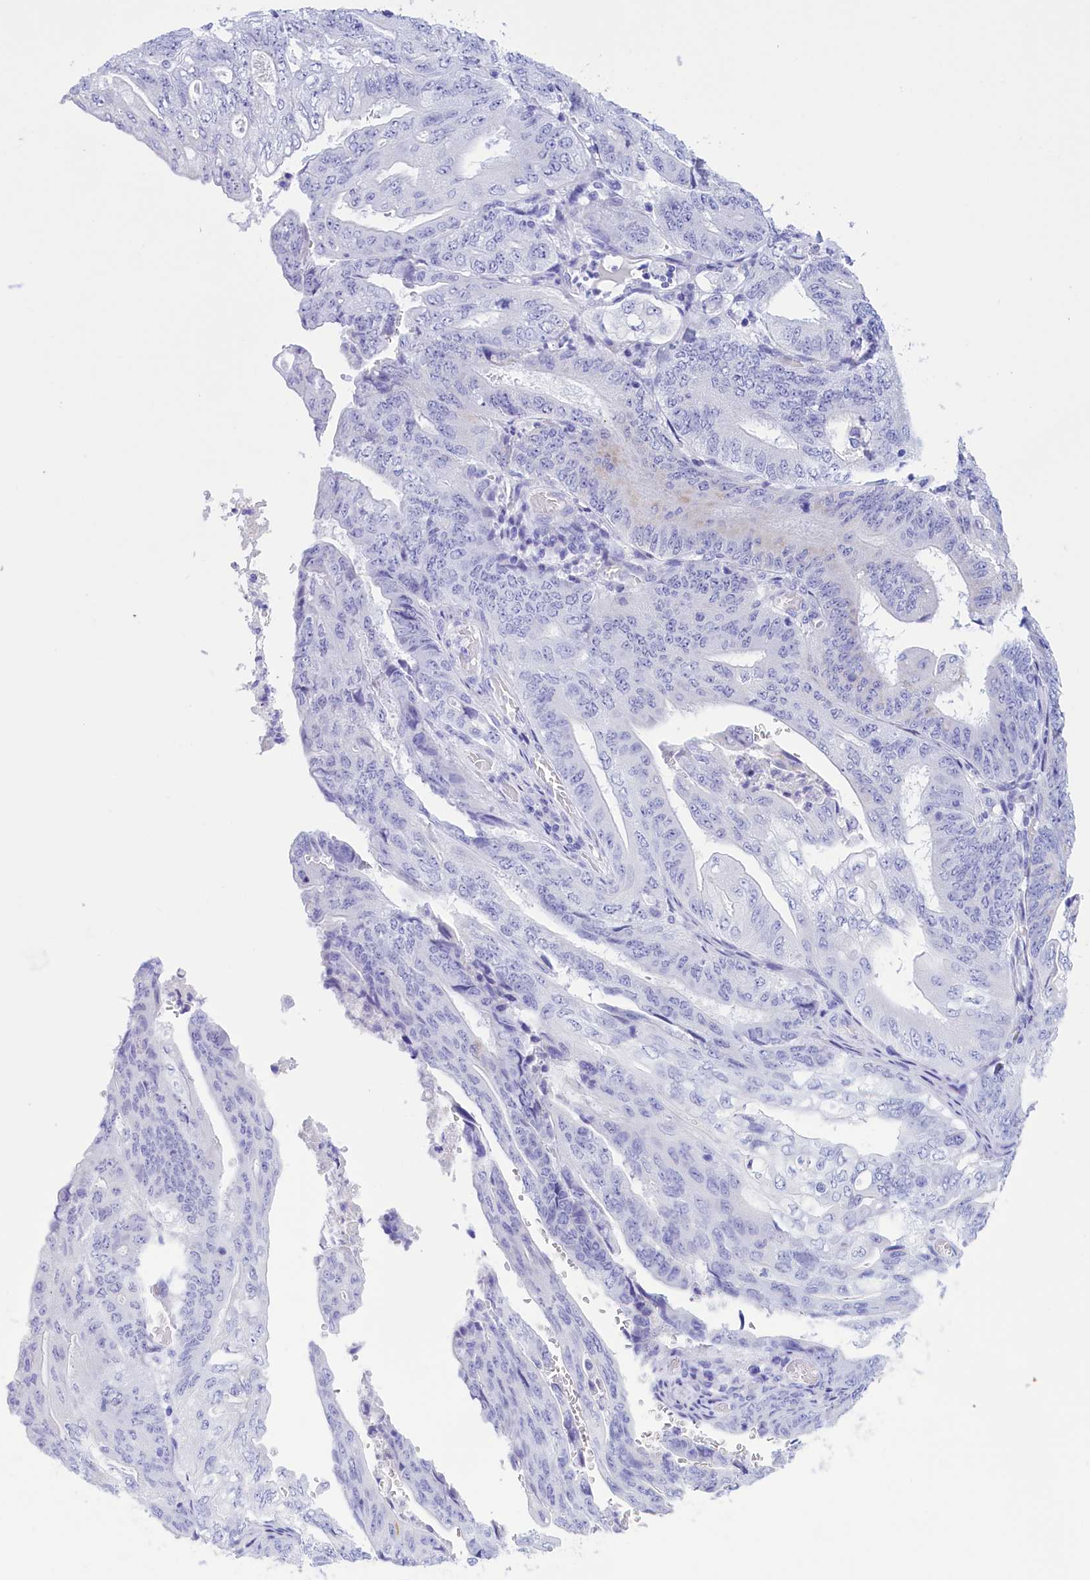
{"staining": {"intensity": "negative", "quantity": "none", "location": "none"}, "tissue": "stomach cancer", "cell_type": "Tumor cells", "image_type": "cancer", "snomed": [{"axis": "morphology", "description": "Adenocarcinoma, NOS"}, {"axis": "topography", "description": "Stomach"}], "caption": "Protein analysis of stomach cancer (adenocarcinoma) shows no significant expression in tumor cells. Brightfield microscopy of immunohistochemistry stained with DAB (brown) and hematoxylin (blue), captured at high magnification.", "gene": "BRI3", "patient": {"sex": "female", "age": 73}}